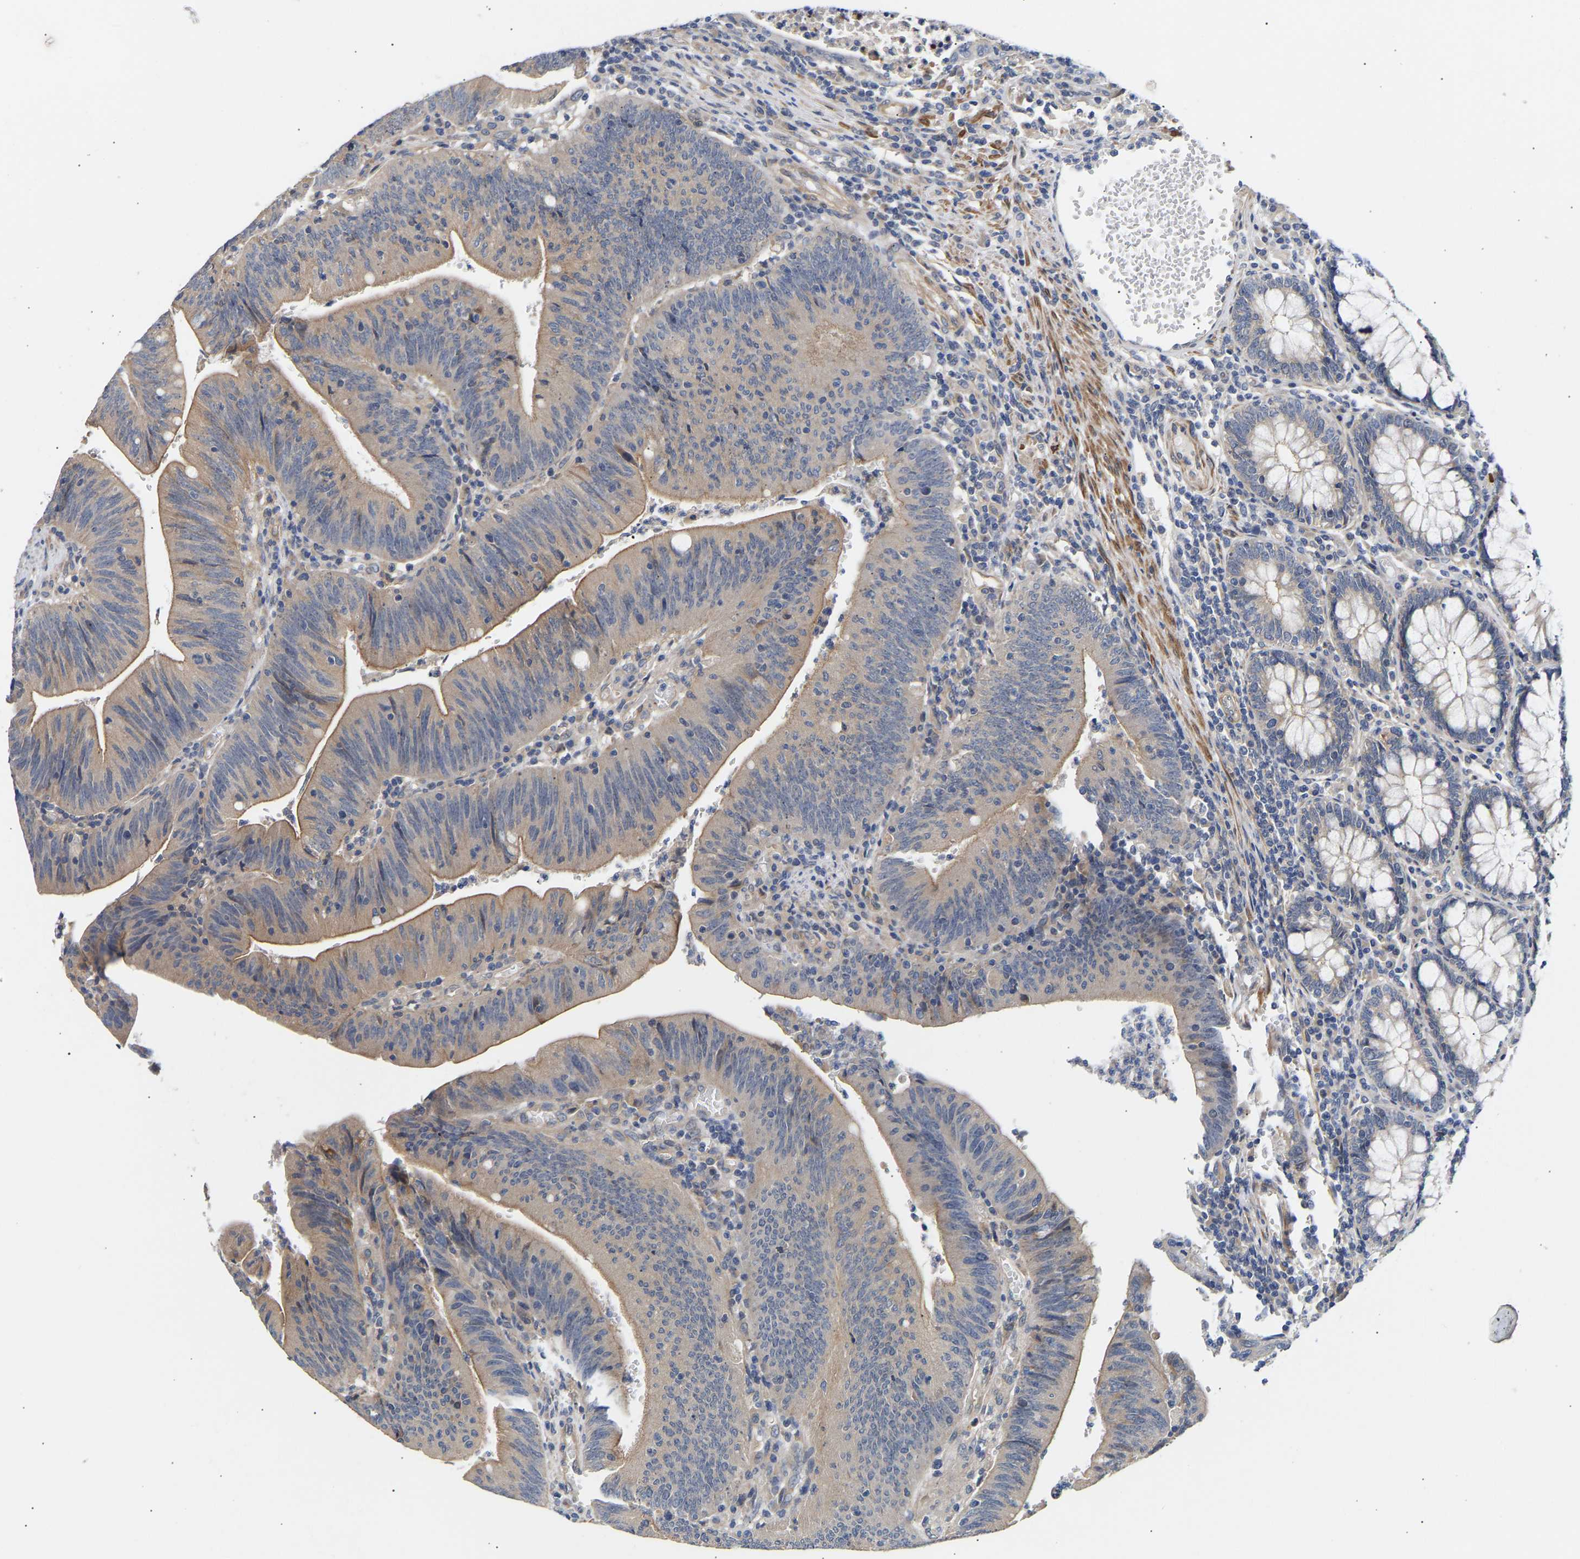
{"staining": {"intensity": "weak", "quantity": "25%-75%", "location": "cytoplasmic/membranous"}, "tissue": "colorectal cancer", "cell_type": "Tumor cells", "image_type": "cancer", "snomed": [{"axis": "morphology", "description": "Normal tissue, NOS"}, {"axis": "morphology", "description": "Adenocarcinoma, NOS"}, {"axis": "topography", "description": "Rectum"}], "caption": "High-magnification brightfield microscopy of colorectal adenocarcinoma stained with DAB (brown) and counterstained with hematoxylin (blue). tumor cells exhibit weak cytoplasmic/membranous staining is identified in approximately25%-75% of cells.", "gene": "KASH5", "patient": {"sex": "female", "age": 66}}